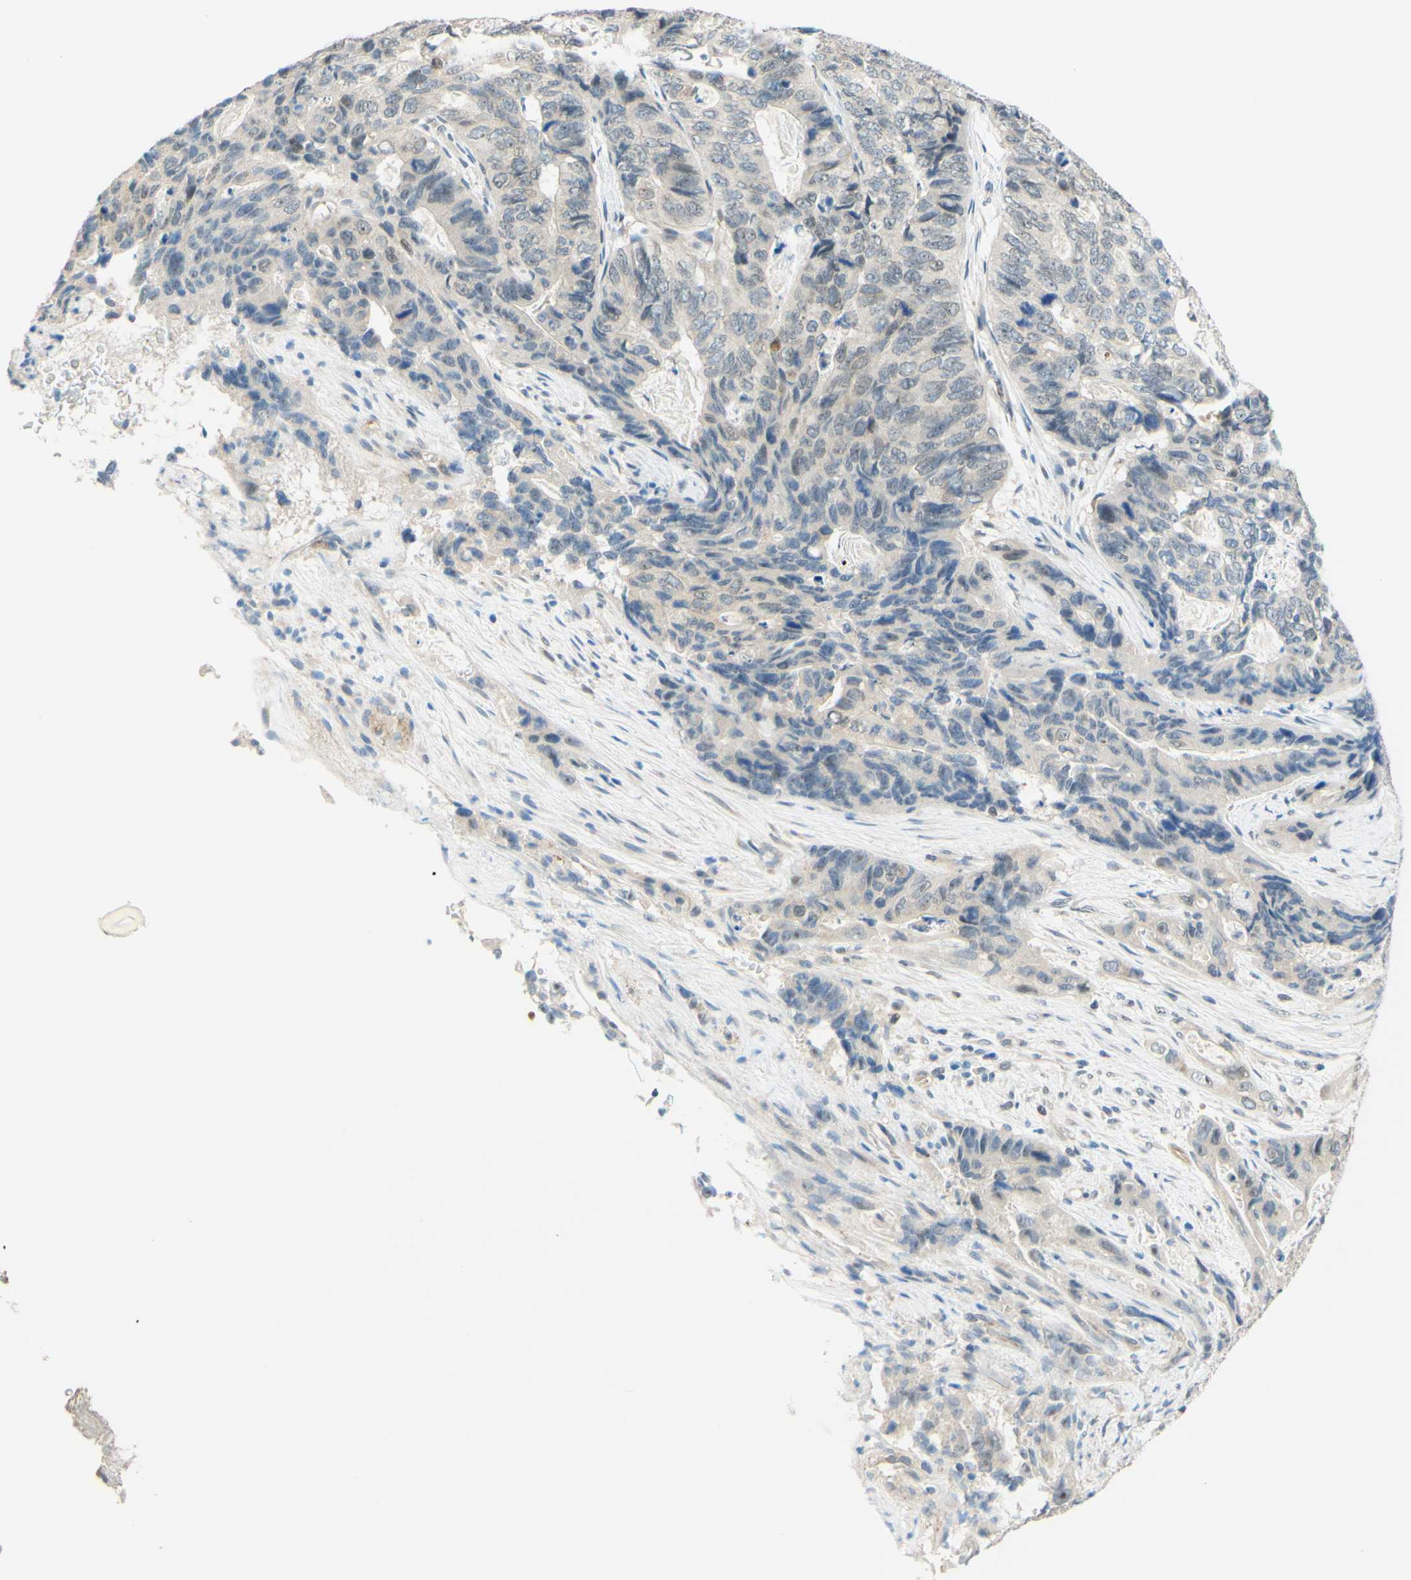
{"staining": {"intensity": "weak", "quantity": "<25%", "location": "nuclear"}, "tissue": "stomach cancer", "cell_type": "Tumor cells", "image_type": "cancer", "snomed": [{"axis": "morphology", "description": "Adenocarcinoma, NOS"}, {"axis": "topography", "description": "Stomach"}], "caption": "Stomach cancer (adenocarcinoma) stained for a protein using immunohistochemistry (IHC) reveals no positivity tumor cells.", "gene": "C2CD2L", "patient": {"sex": "female", "age": 89}}